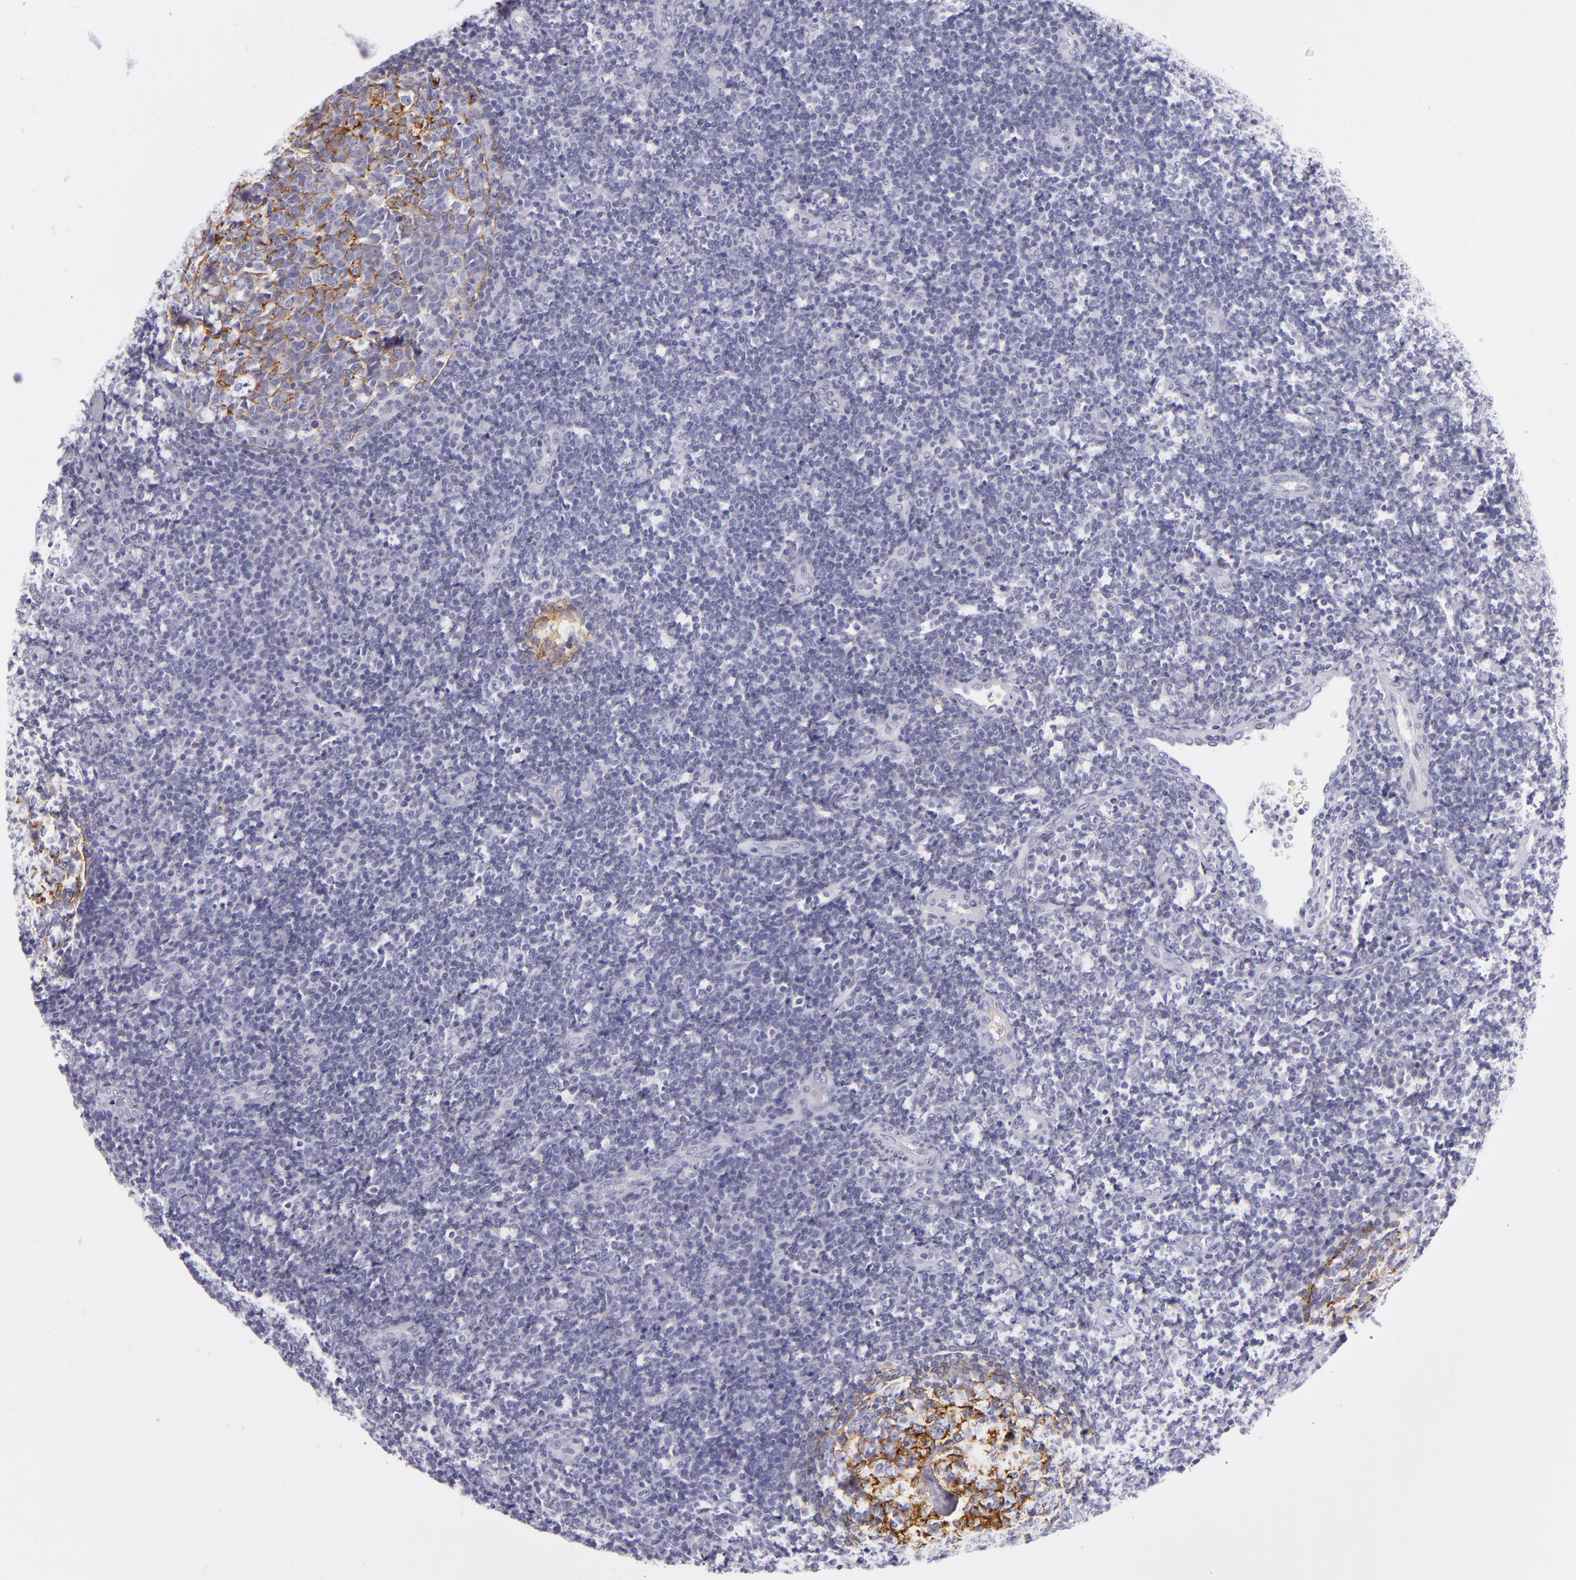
{"staining": {"intensity": "moderate", "quantity": "25%-75%", "location": "cytoplasmic/membranous"}, "tissue": "tonsil", "cell_type": "Germinal center cells", "image_type": "normal", "snomed": [{"axis": "morphology", "description": "Normal tissue, NOS"}, {"axis": "topography", "description": "Tonsil"}], "caption": "Tonsil stained with immunohistochemistry exhibits moderate cytoplasmic/membranous positivity in about 25%-75% of germinal center cells.", "gene": "CR2", "patient": {"sex": "female", "age": 40}}